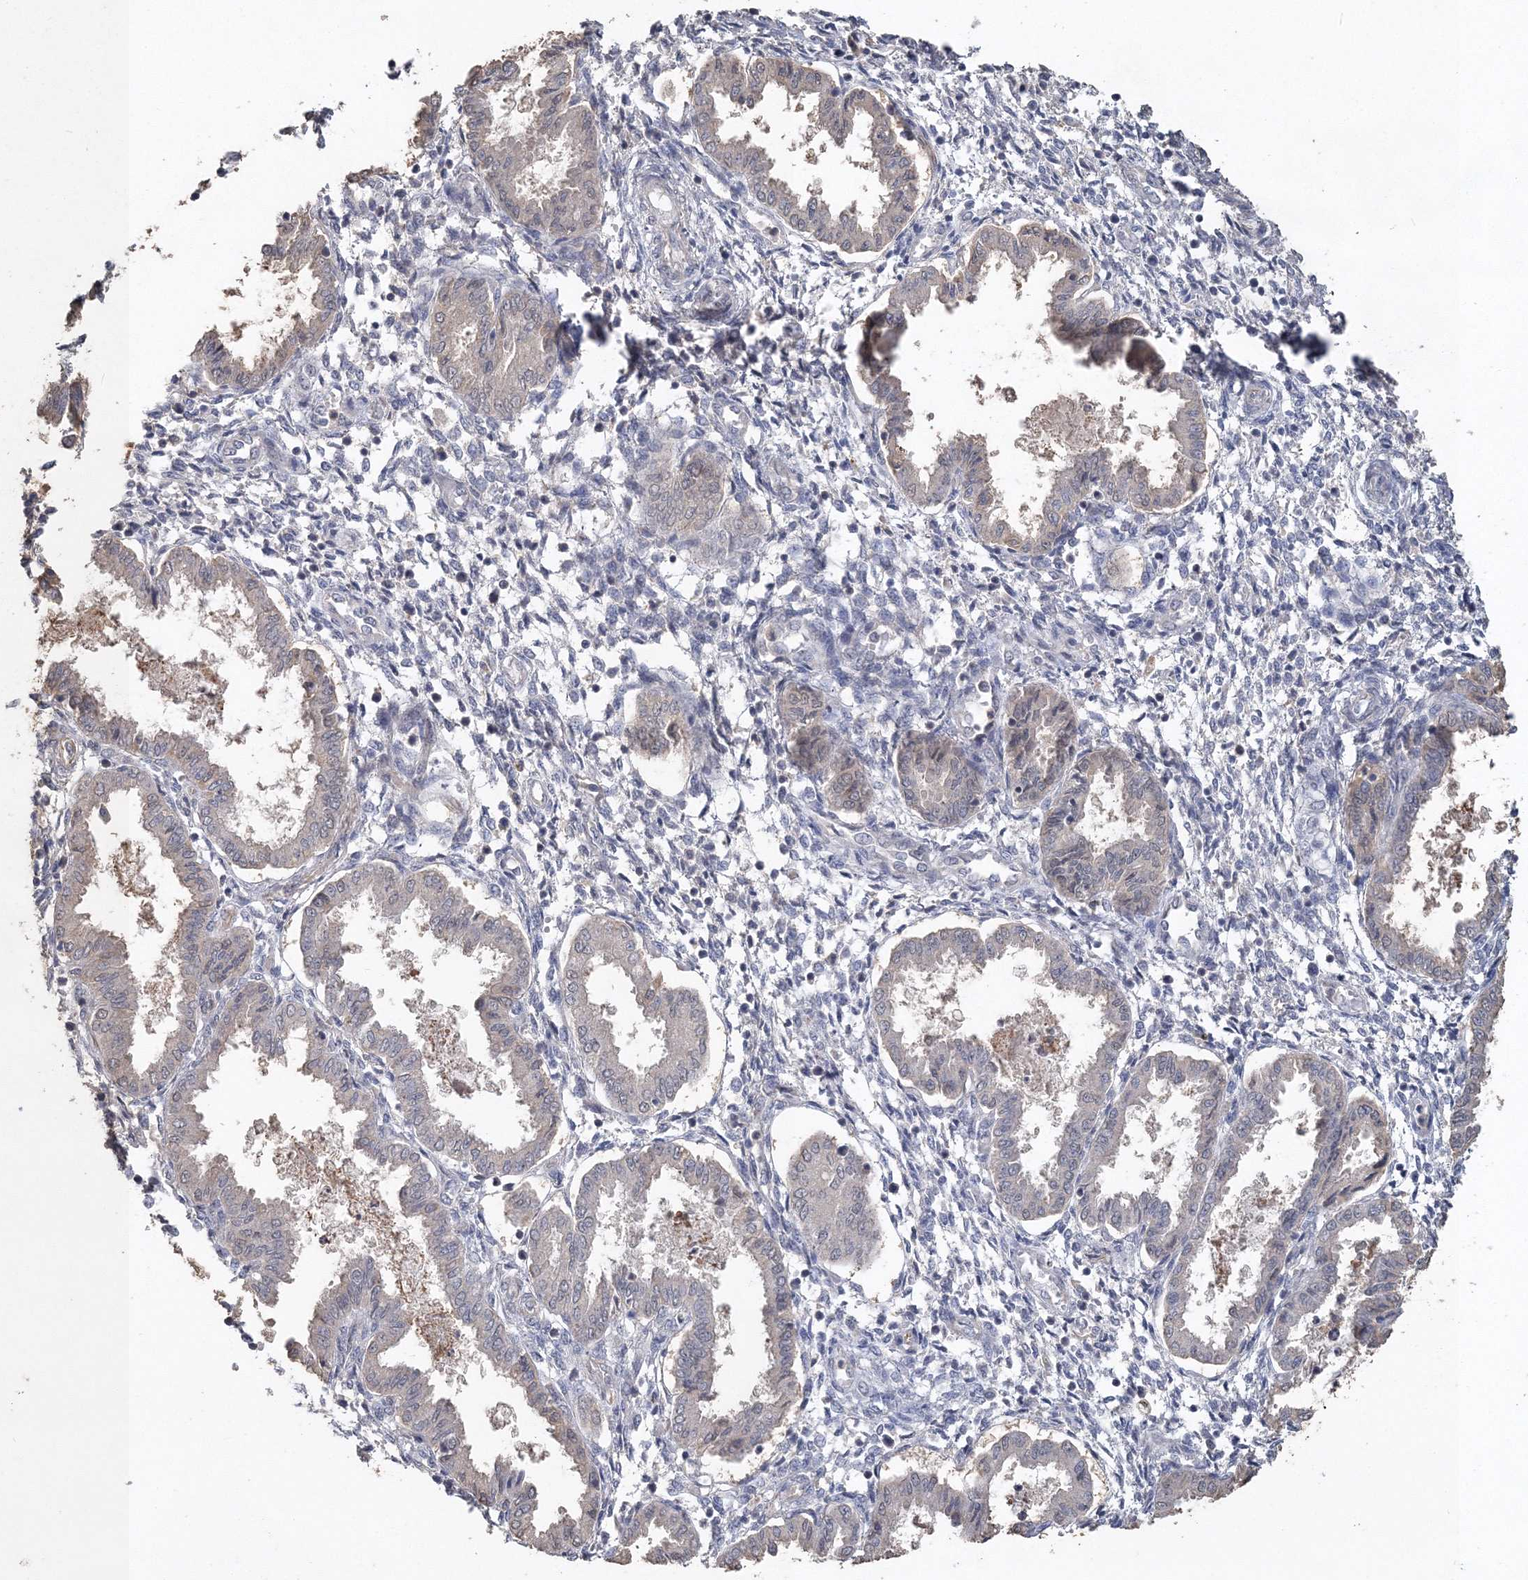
{"staining": {"intensity": "negative", "quantity": "none", "location": "none"}, "tissue": "endometrium", "cell_type": "Cells in endometrial stroma", "image_type": "normal", "snomed": [{"axis": "morphology", "description": "Normal tissue, NOS"}, {"axis": "topography", "description": "Endometrium"}], "caption": "Immunohistochemical staining of normal endometrium displays no significant staining in cells in endometrial stroma. Brightfield microscopy of IHC stained with DAB (3,3'-diaminobenzidine) (brown) and hematoxylin (blue), captured at high magnification.", "gene": "UIMC1", "patient": {"sex": "female", "age": 33}}